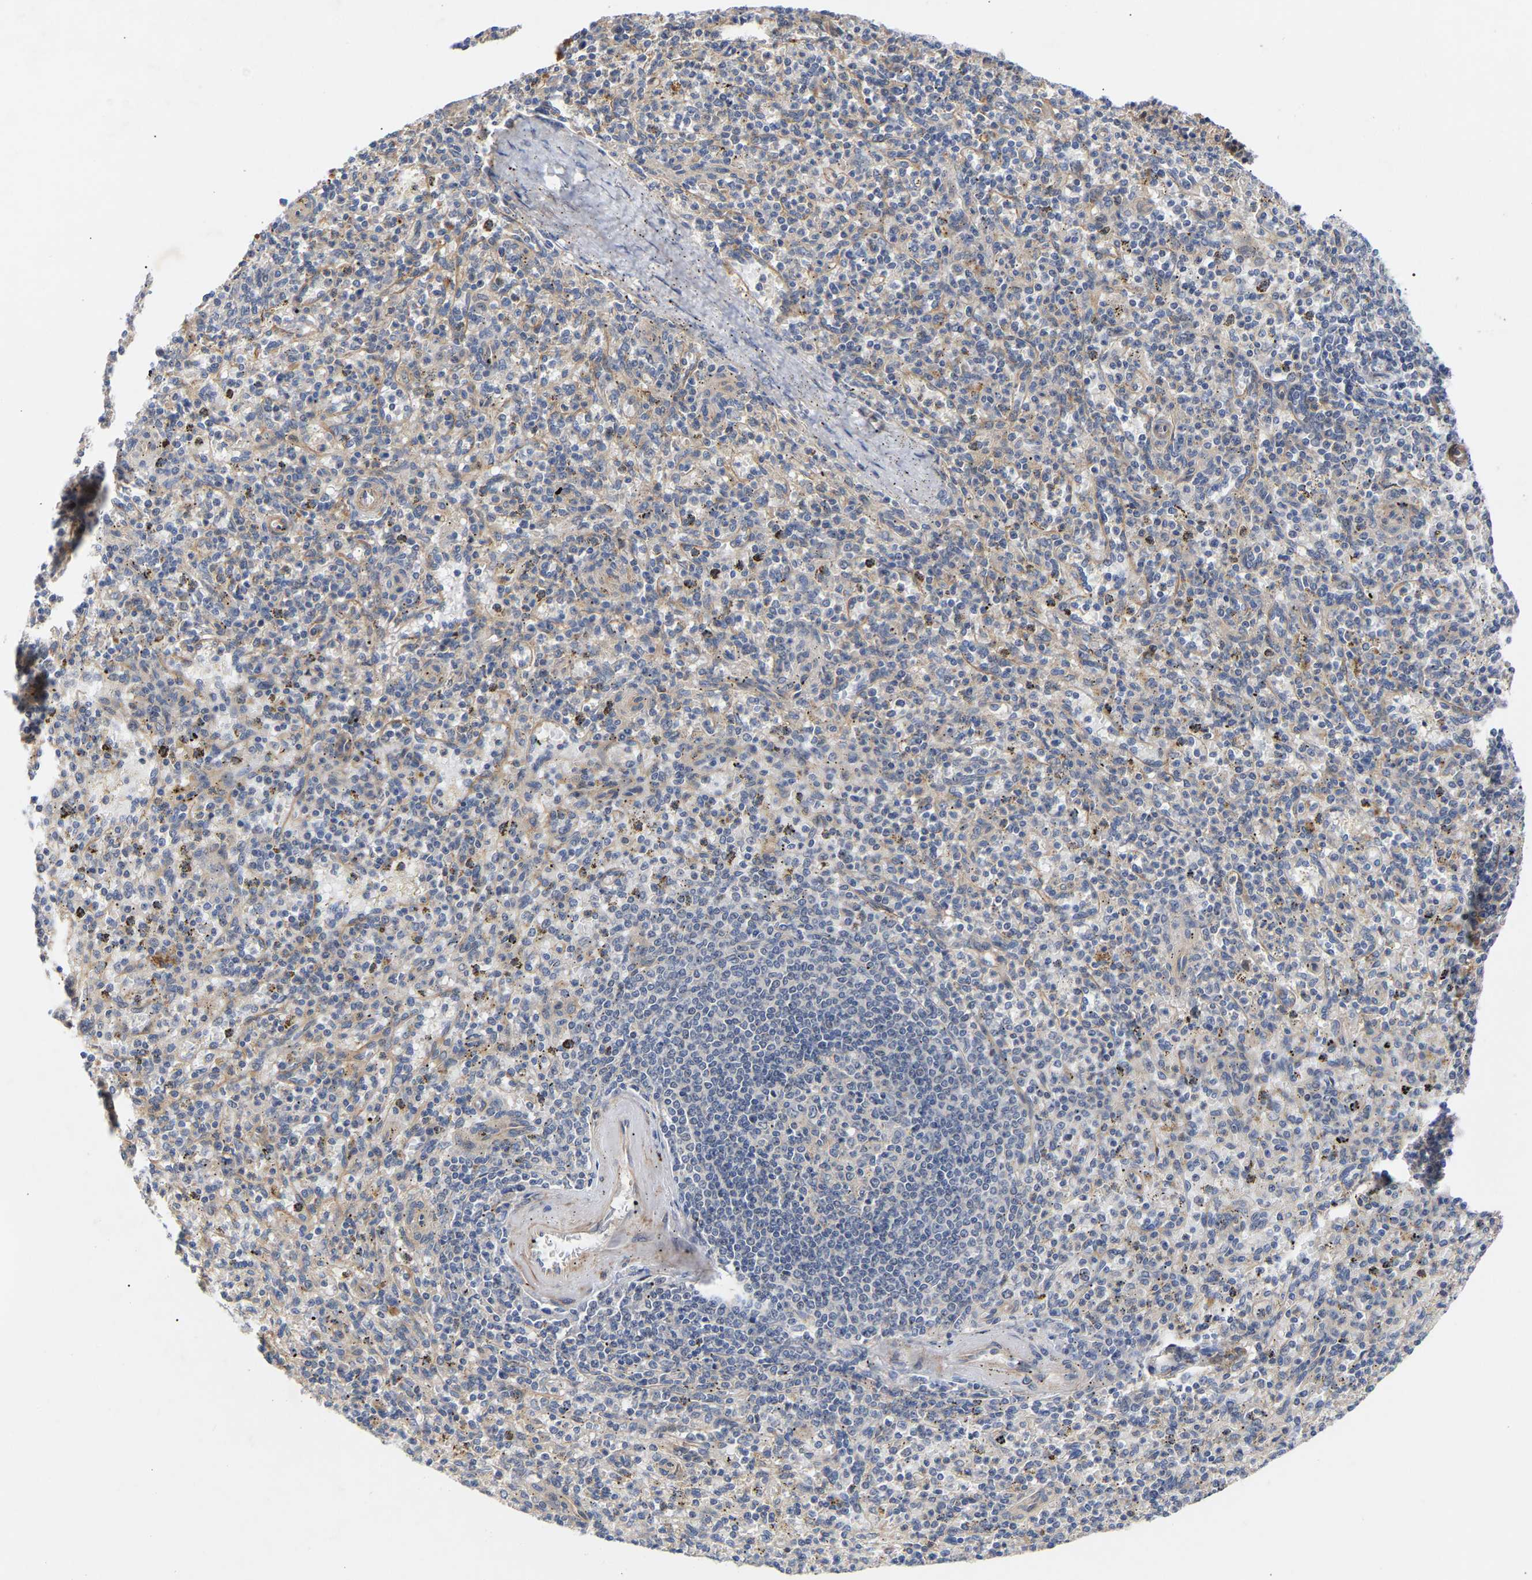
{"staining": {"intensity": "weak", "quantity": "25%-75%", "location": "cytoplasmic/membranous"}, "tissue": "spleen", "cell_type": "Cells in red pulp", "image_type": "normal", "snomed": [{"axis": "morphology", "description": "Normal tissue, NOS"}, {"axis": "topography", "description": "Spleen"}], "caption": "Protein staining by immunohistochemistry demonstrates weak cytoplasmic/membranous positivity in about 25%-75% of cells in red pulp in benign spleen. (DAB (3,3'-diaminobenzidine) = brown stain, brightfield microscopy at high magnification).", "gene": "KASH5", "patient": {"sex": "male", "age": 72}}